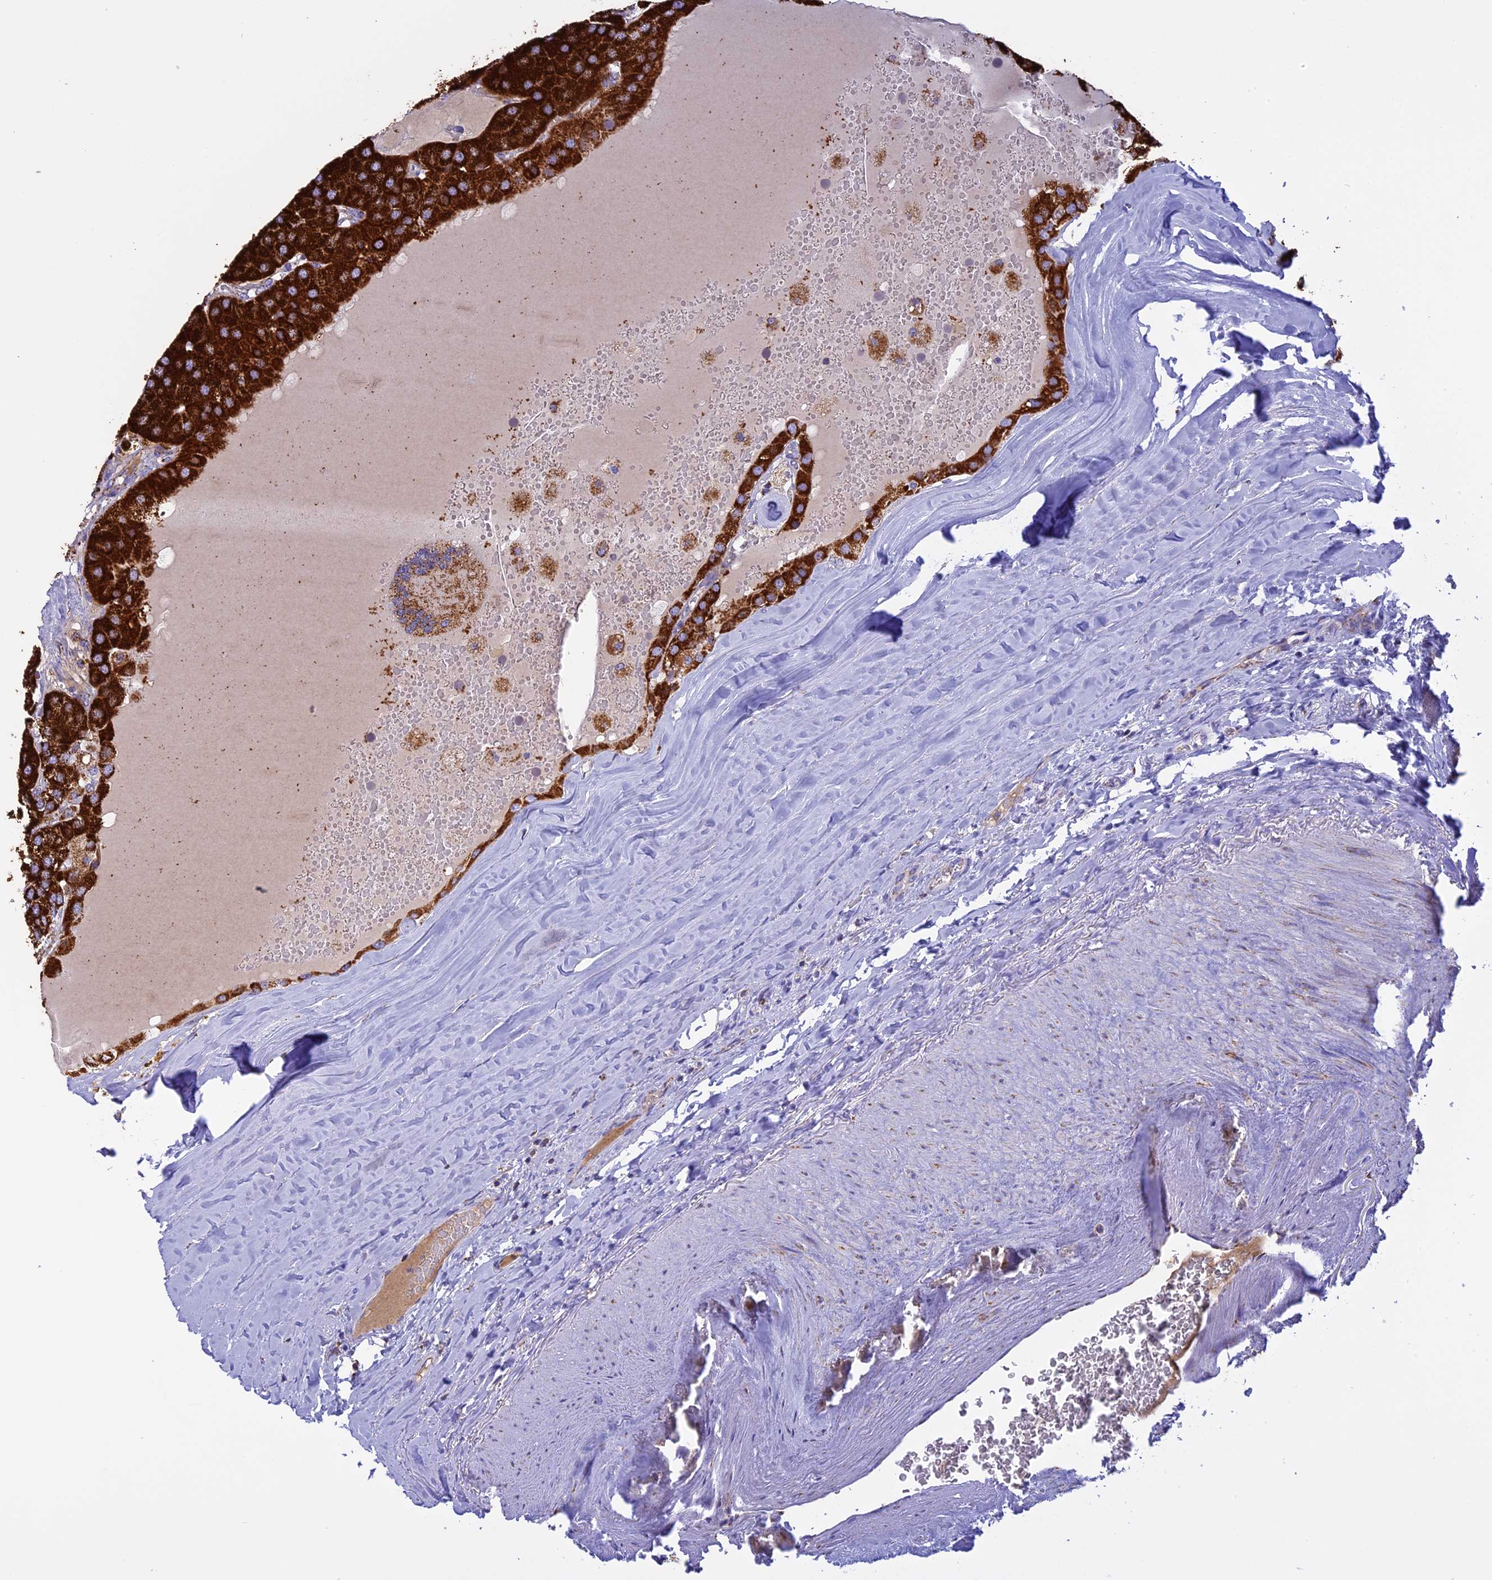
{"staining": {"intensity": "strong", "quantity": ">75%", "location": "cytoplasmic/membranous"}, "tissue": "parathyroid gland", "cell_type": "Glandular cells", "image_type": "normal", "snomed": [{"axis": "morphology", "description": "Normal tissue, NOS"}, {"axis": "morphology", "description": "Adenoma, NOS"}, {"axis": "topography", "description": "Parathyroid gland"}], "caption": "Strong cytoplasmic/membranous positivity is present in about >75% of glandular cells in unremarkable parathyroid gland.", "gene": "KCNG1", "patient": {"sex": "female", "age": 86}}